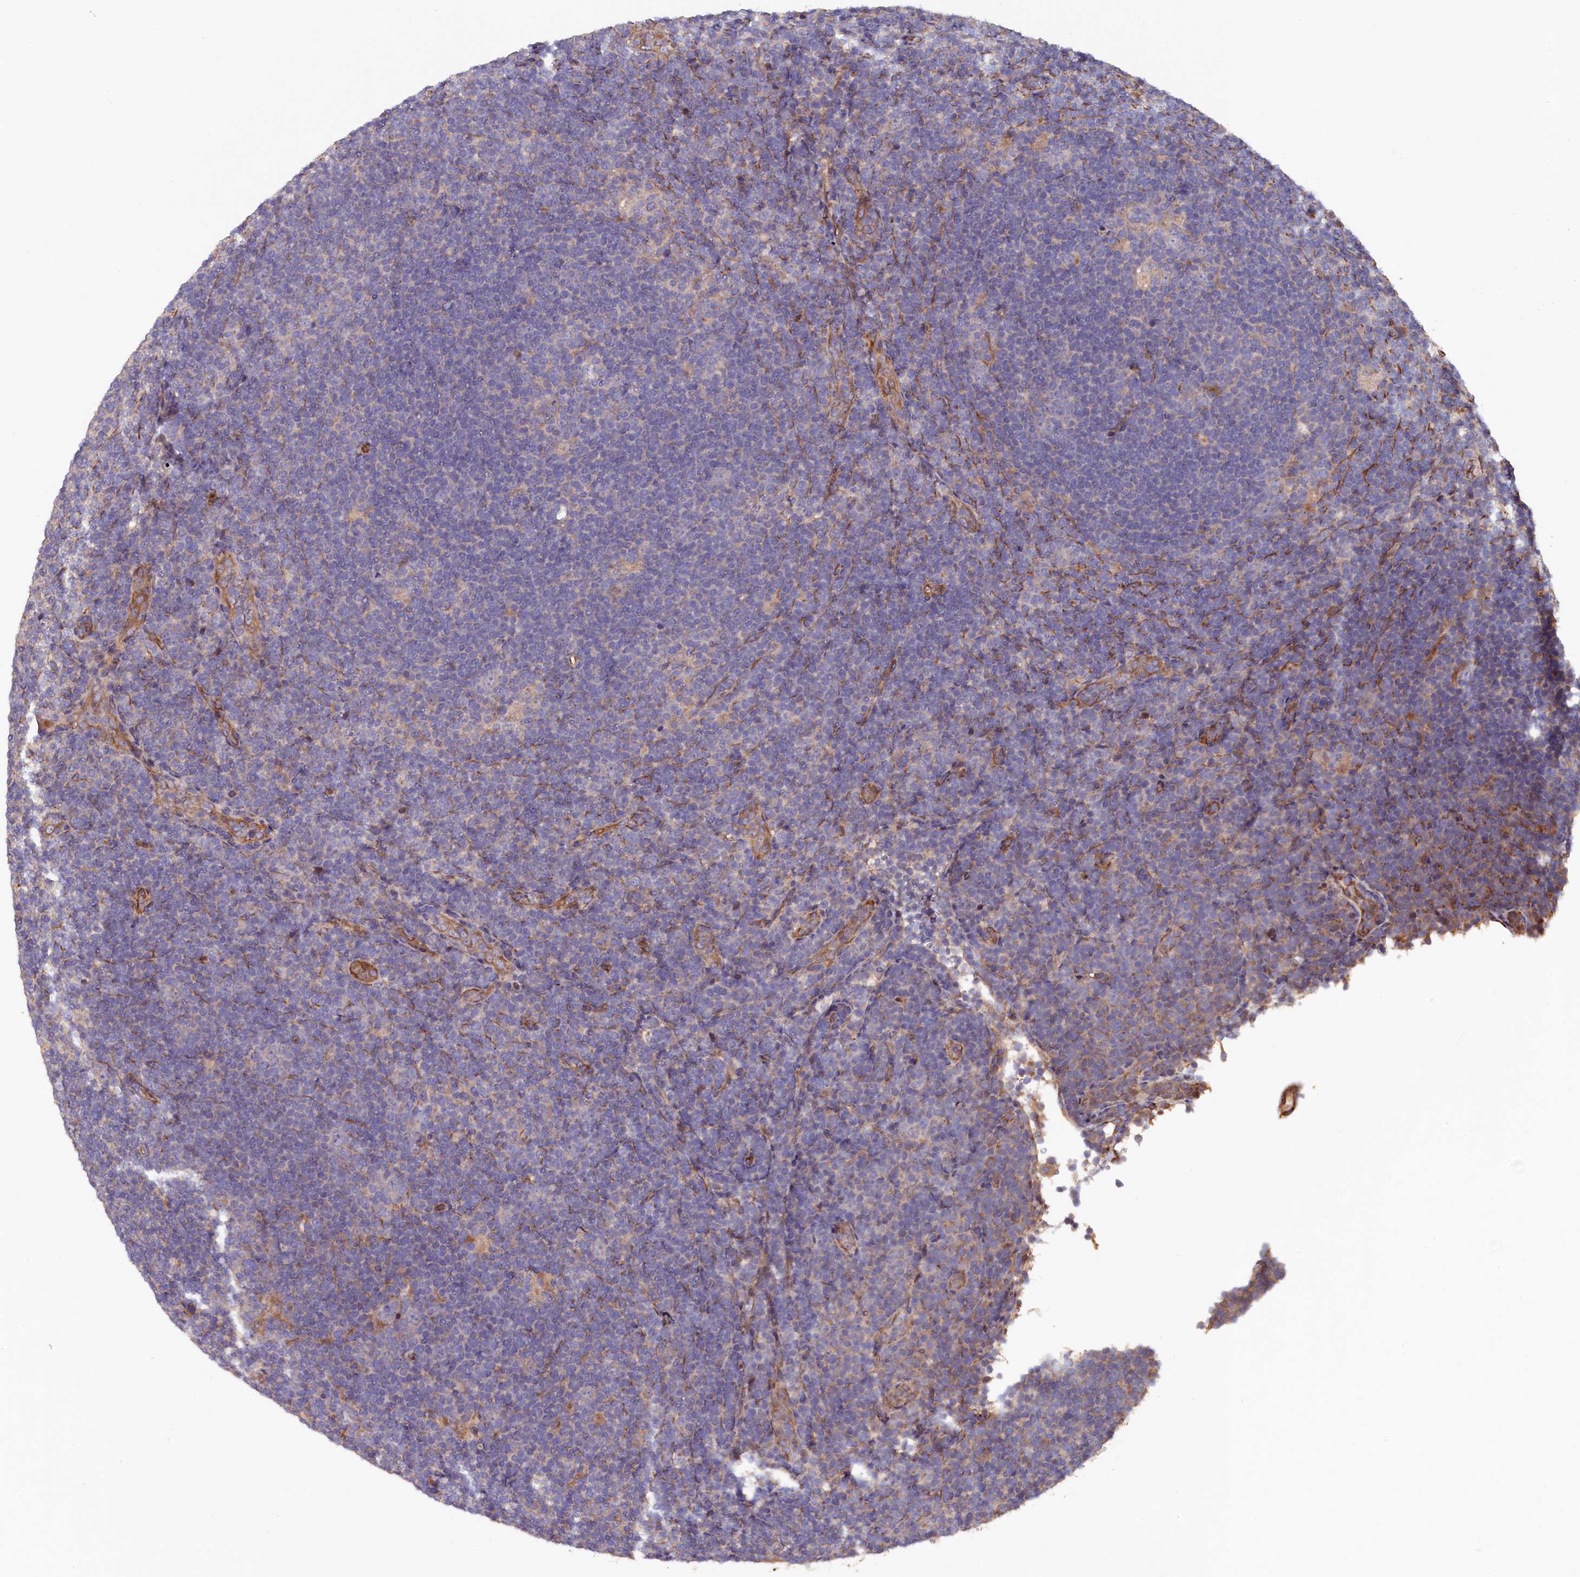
{"staining": {"intensity": "negative", "quantity": "none", "location": "none"}, "tissue": "lymphoma", "cell_type": "Tumor cells", "image_type": "cancer", "snomed": [{"axis": "morphology", "description": "Hodgkin's disease, NOS"}, {"axis": "topography", "description": "Lymph node"}], "caption": "Immunohistochemistry (IHC) micrograph of human lymphoma stained for a protein (brown), which exhibits no staining in tumor cells.", "gene": "GREB1L", "patient": {"sex": "female", "age": 57}}